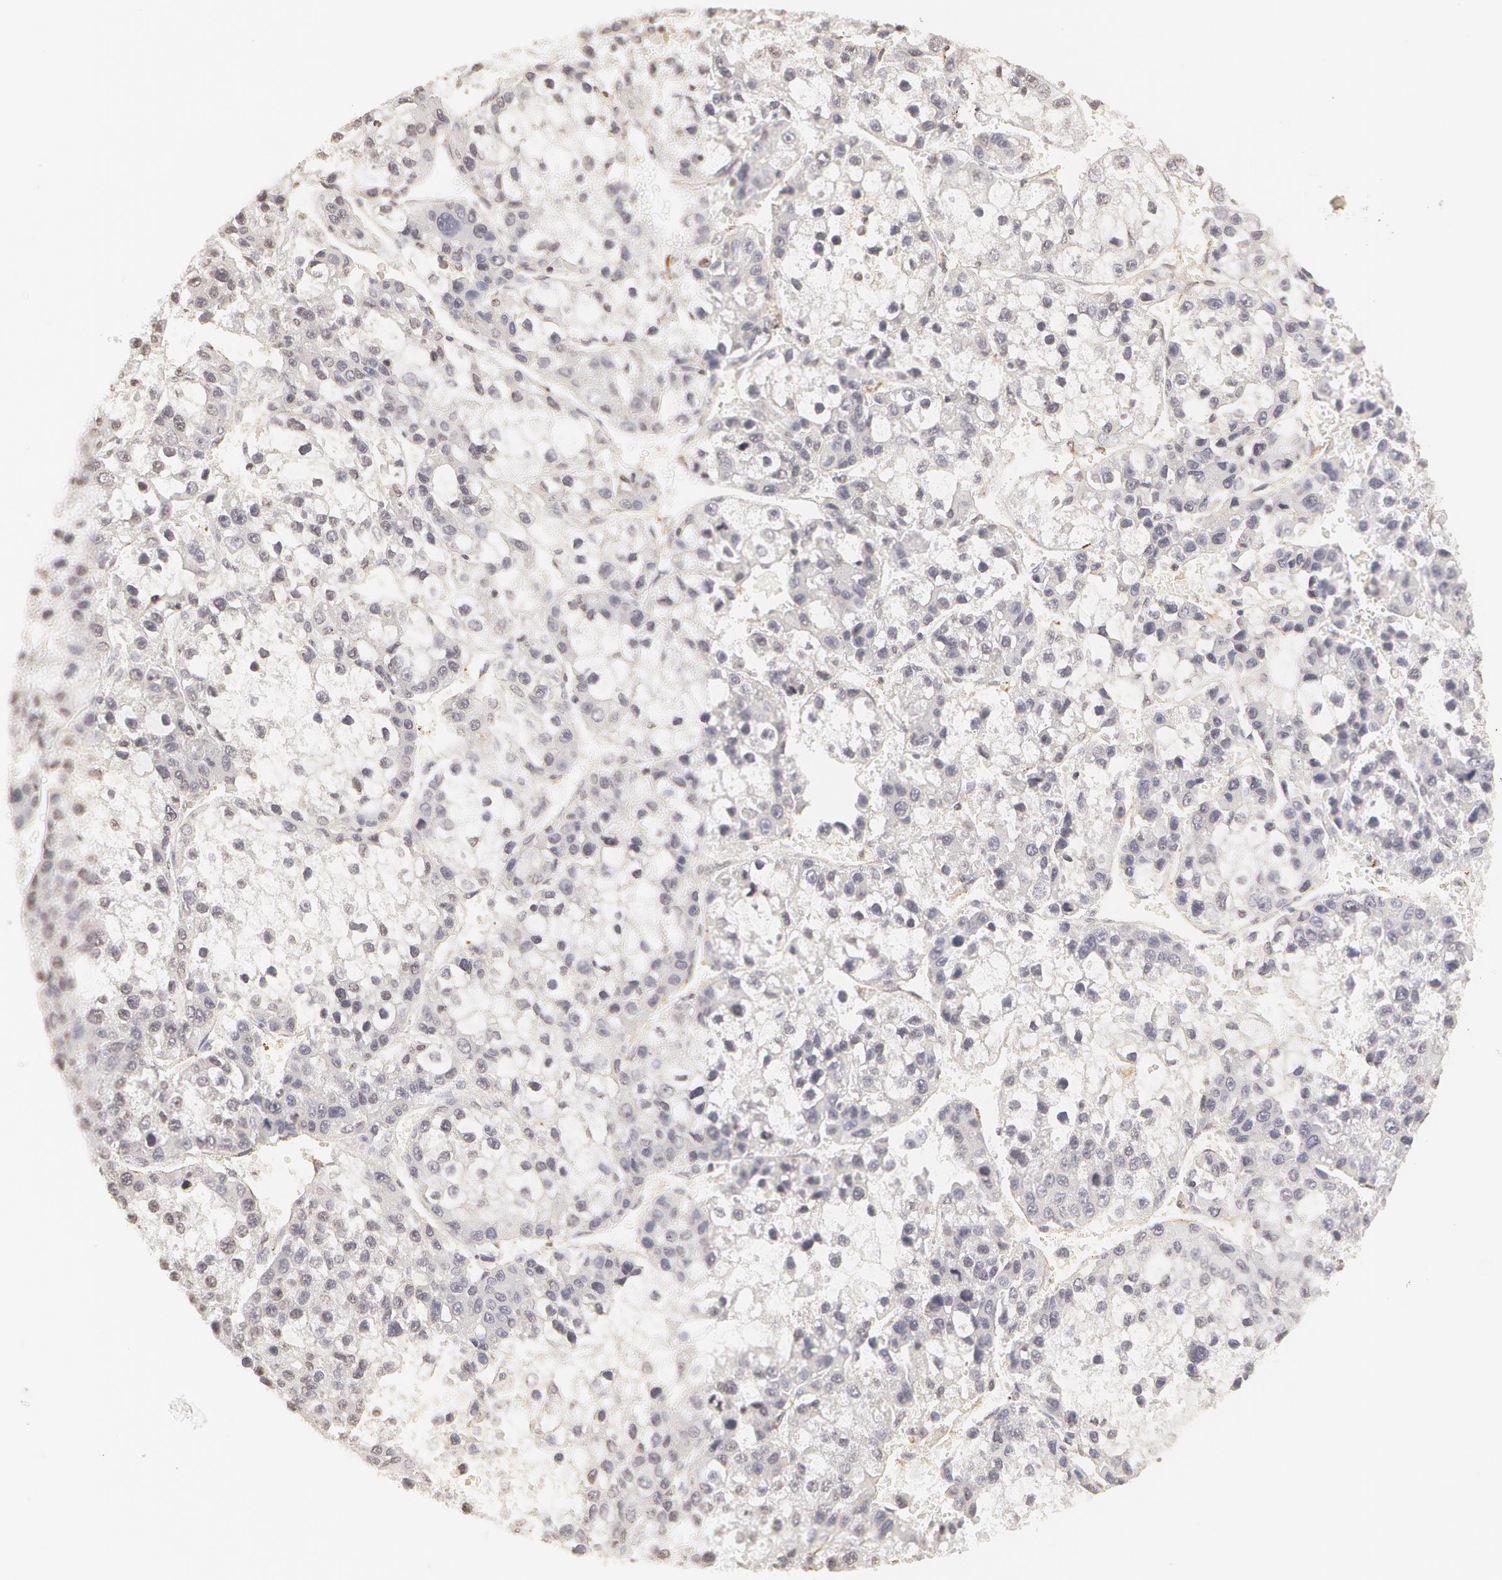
{"staining": {"intensity": "negative", "quantity": "none", "location": "none"}, "tissue": "liver cancer", "cell_type": "Tumor cells", "image_type": "cancer", "snomed": [{"axis": "morphology", "description": "Carcinoma, Hepatocellular, NOS"}, {"axis": "topography", "description": "Liver"}], "caption": "A high-resolution photomicrograph shows immunohistochemistry (IHC) staining of liver cancer (hepatocellular carcinoma), which displays no significant staining in tumor cells. (DAB IHC with hematoxylin counter stain).", "gene": "VWF", "patient": {"sex": "female", "age": 66}}